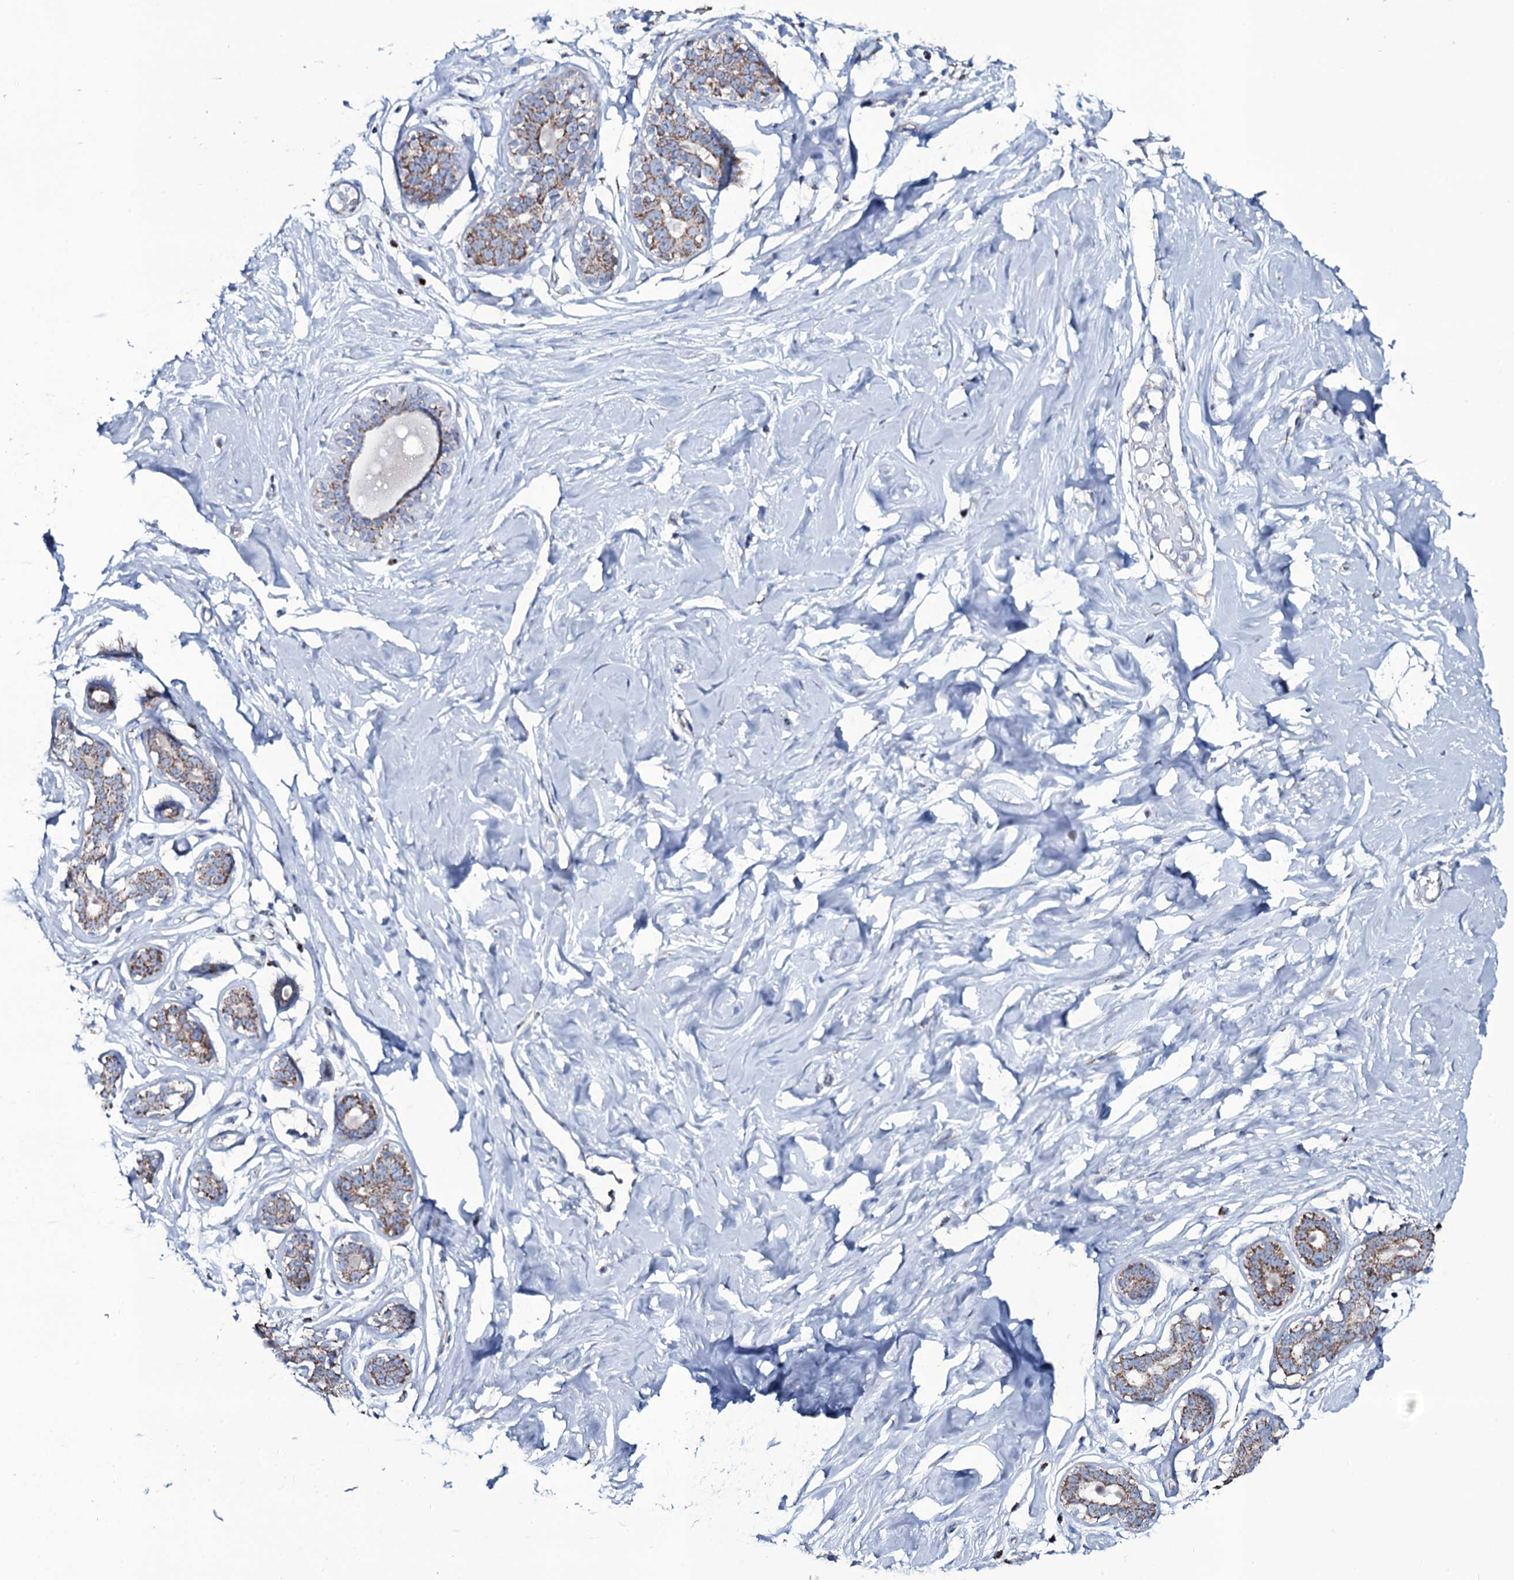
{"staining": {"intensity": "negative", "quantity": "none", "location": "none"}, "tissue": "breast", "cell_type": "Adipocytes", "image_type": "normal", "snomed": [{"axis": "morphology", "description": "Normal tissue, NOS"}, {"axis": "morphology", "description": "Adenoma, NOS"}, {"axis": "topography", "description": "Breast"}], "caption": "Image shows no significant protein expression in adipocytes of benign breast.", "gene": "MRPS35", "patient": {"sex": "female", "age": 23}}